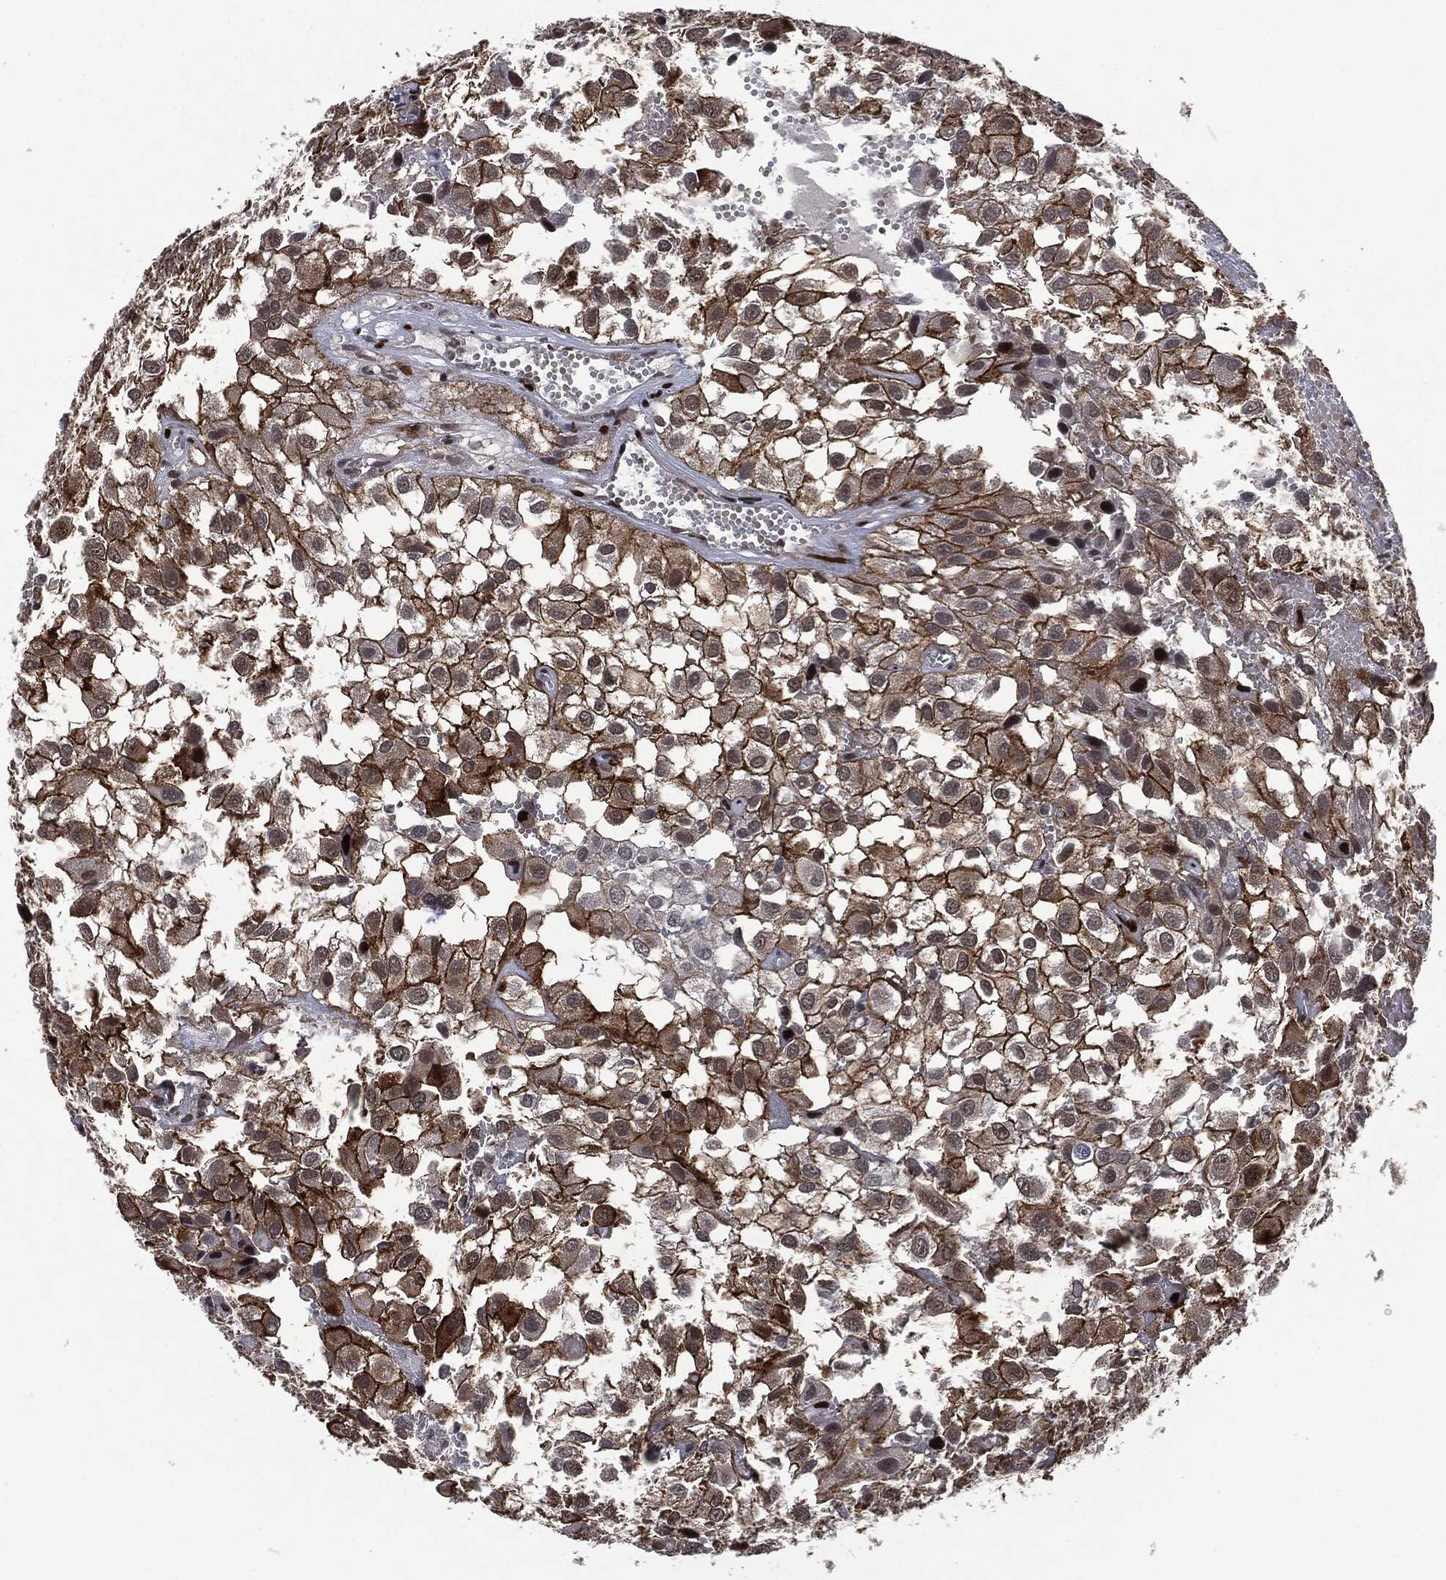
{"staining": {"intensity": "strong", "quantity": "25%-75%", "location": "cytoplasmic/membranous"}, "tissue": "urothelial cancer", "cell_type": "Tumor cells", "image_type": "cancer", "snomed": [{"axis": "morphology", "description": "Urothelial carcinoma, High grade"}, {"axis": "topography", "description": "Urinary bladder"}], "caption": "Urothelial cancer stained with DAB (3,3'-diaminobenzidine) IHC reveals high levels of strong cytoplasmic/membranous expression in approximately 25%-75% of tumor cells.", "gene": "EGFR", "patient": {"sex": "male", "age": 56}}